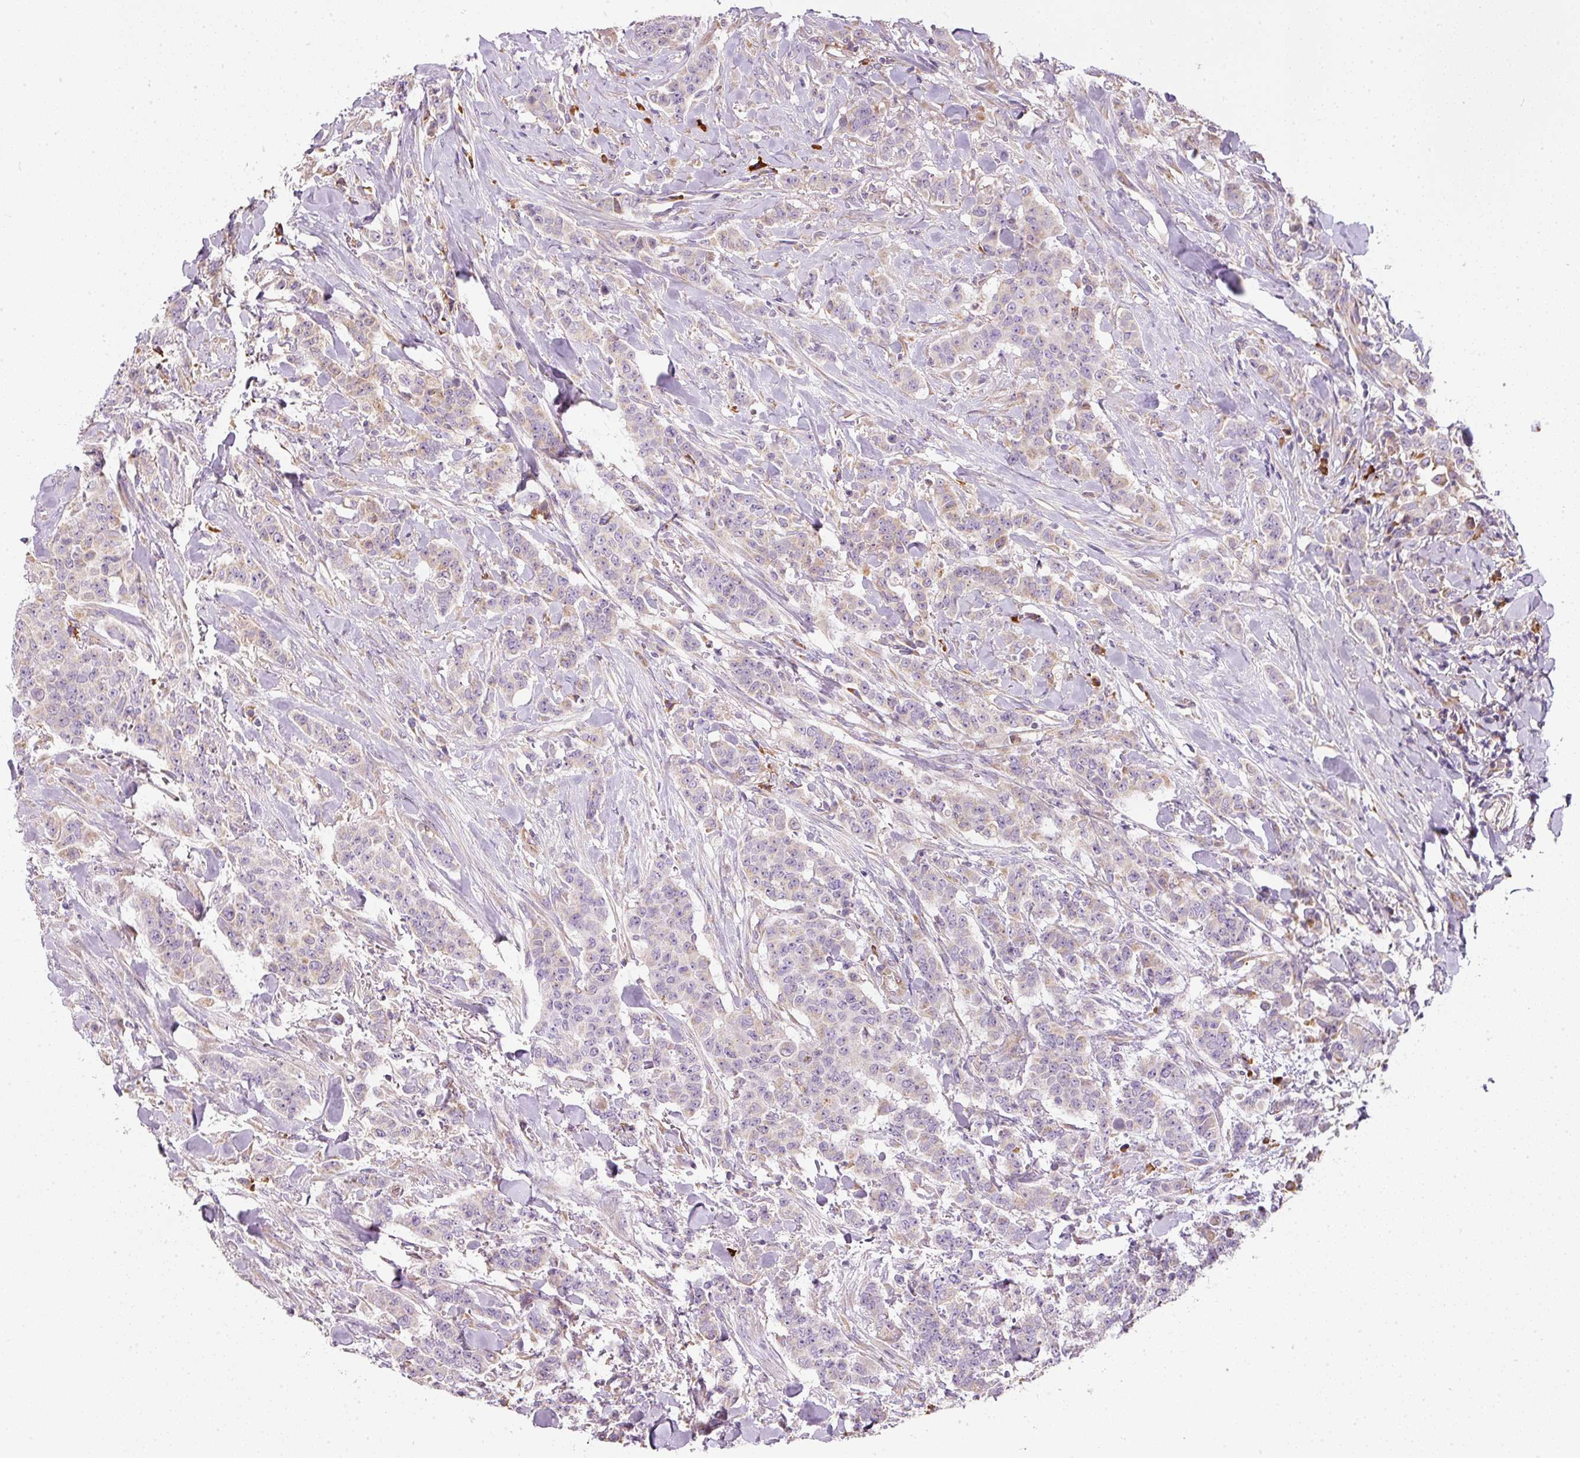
{"staining": {"intensity": "weak", "quantity": "<25%", "location": "cytoplasmic/membranous"}, "tissue": "breast cancer", "cell_type": "Tumor cells", "image_type": "cancer", "snomed": [{"axis": "morphology", "description": "Duct carcinoma"}, {"axis": "topography", "description": "Breast"}], "caption": "Photomicrograph shows no significant protein positivity in tumor cells of breast cancer (infiltrating ductal carcinoma).", "gene": "MORN4", "patient": {"sex": "female", "age": 40}}